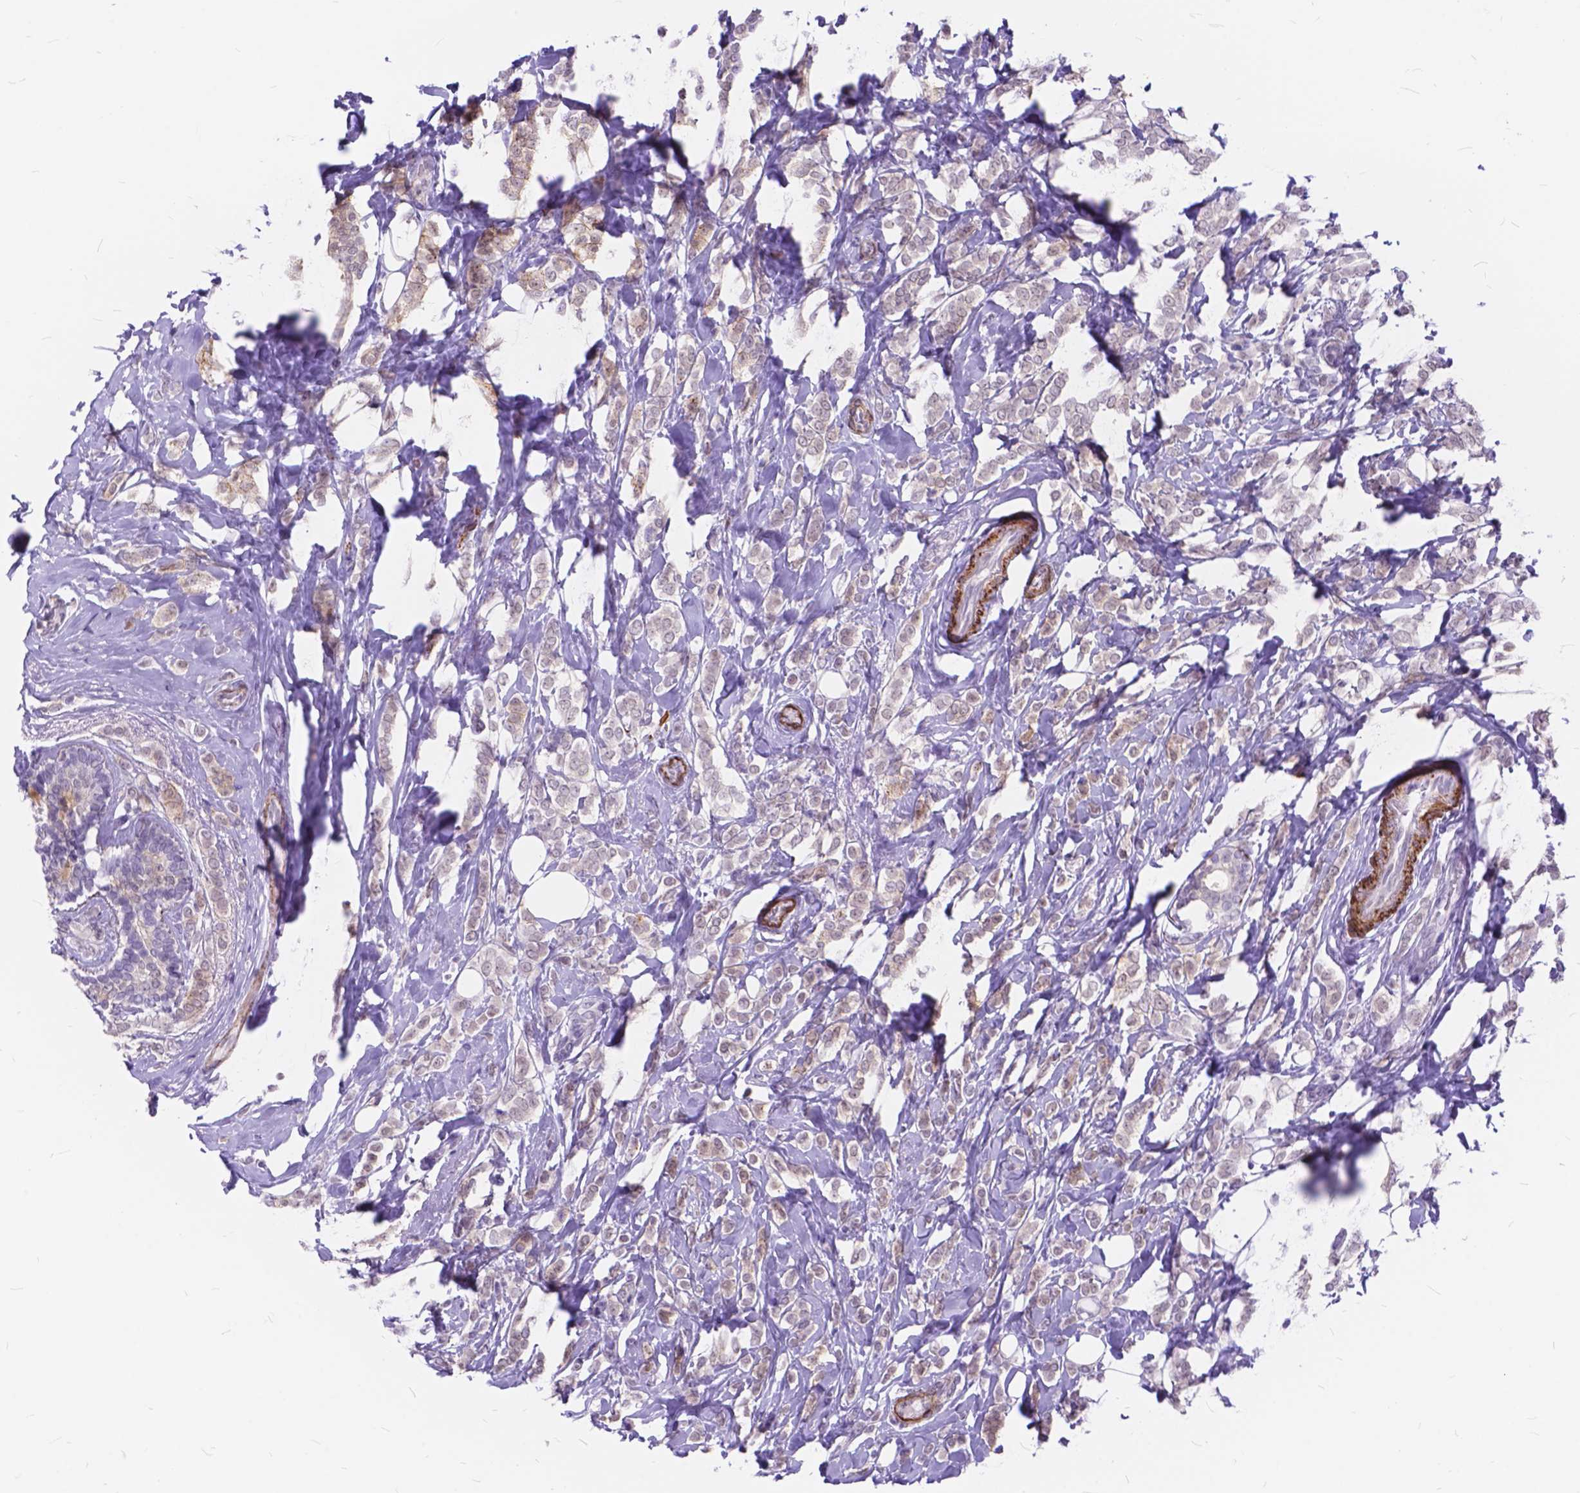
{"staining": {"intensity": "negative", "quantity": "none", "location": "none"}, "tissue": "breast cancer", "cell_type": "Tumor cells", "image_type": "cancer", "snomed": [{"axis": "morphology", "description": "Lobular carcinoma"}, {"axis": "topography", "description": "Breast"}], "caption": "The IHC photomicrograph has no significant staining in tumor cells of breast cancer (lobular carcinoma) tissue.", "gene": "MAN2C1", "patient": {"sex": "female", "age": 49}}